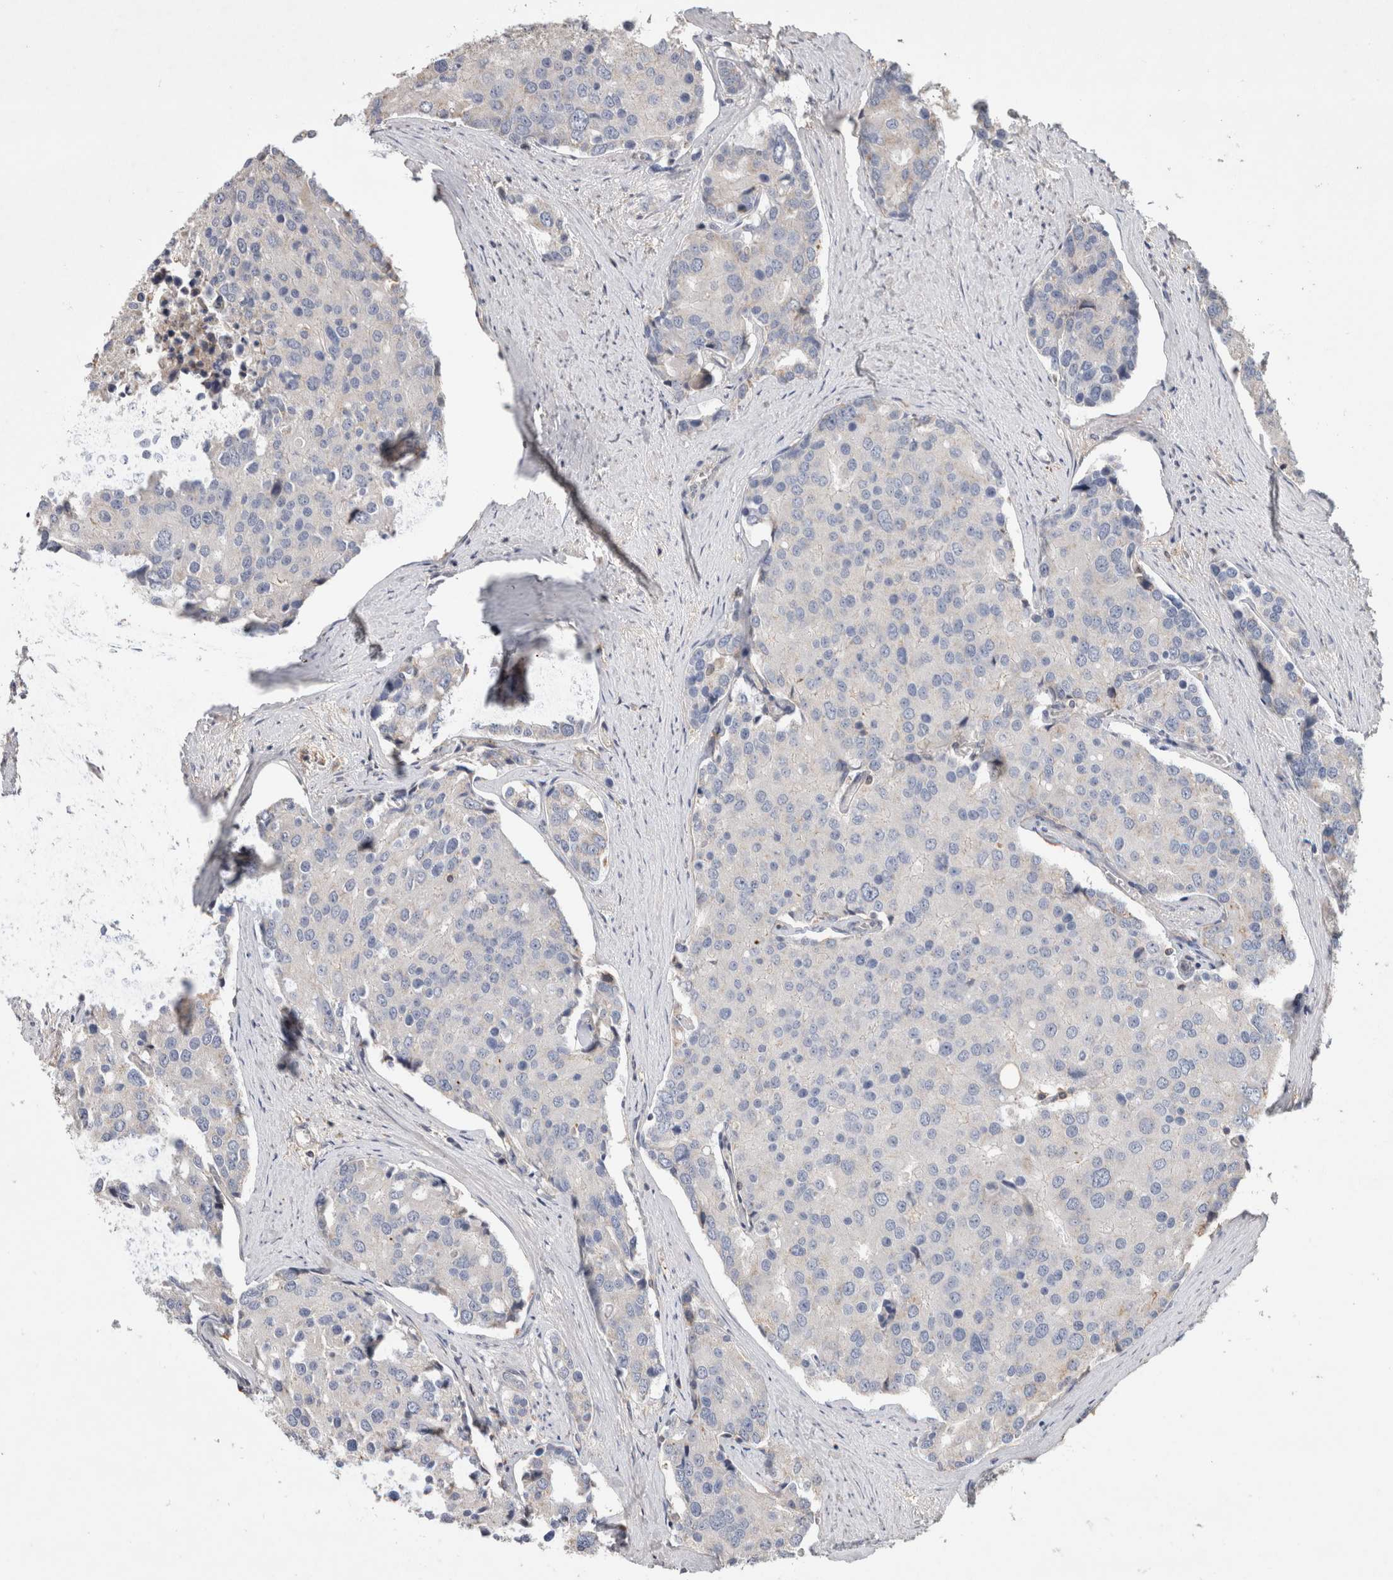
{"staining": {"intensity": "negative", "quantity": "none", "location": "none"}, "tissue": "prostate cancer", "cell_type": "Tumor cells", "image_type": "cancer", "snomed": [{"axis": "morphology", "description": "Adenocarcinoma, High grade"}, {"axis": "topography", "description": "Prostate"}], "caption": "Prostate high-grade adenocarcinoma was stained to show a protein in brown. There is no significant positivity in tumor cells. (IHC, brightfield microscopy, high magnification).", "gene": "TRIM5", "patient": {"sex": "male", "age": 50}}